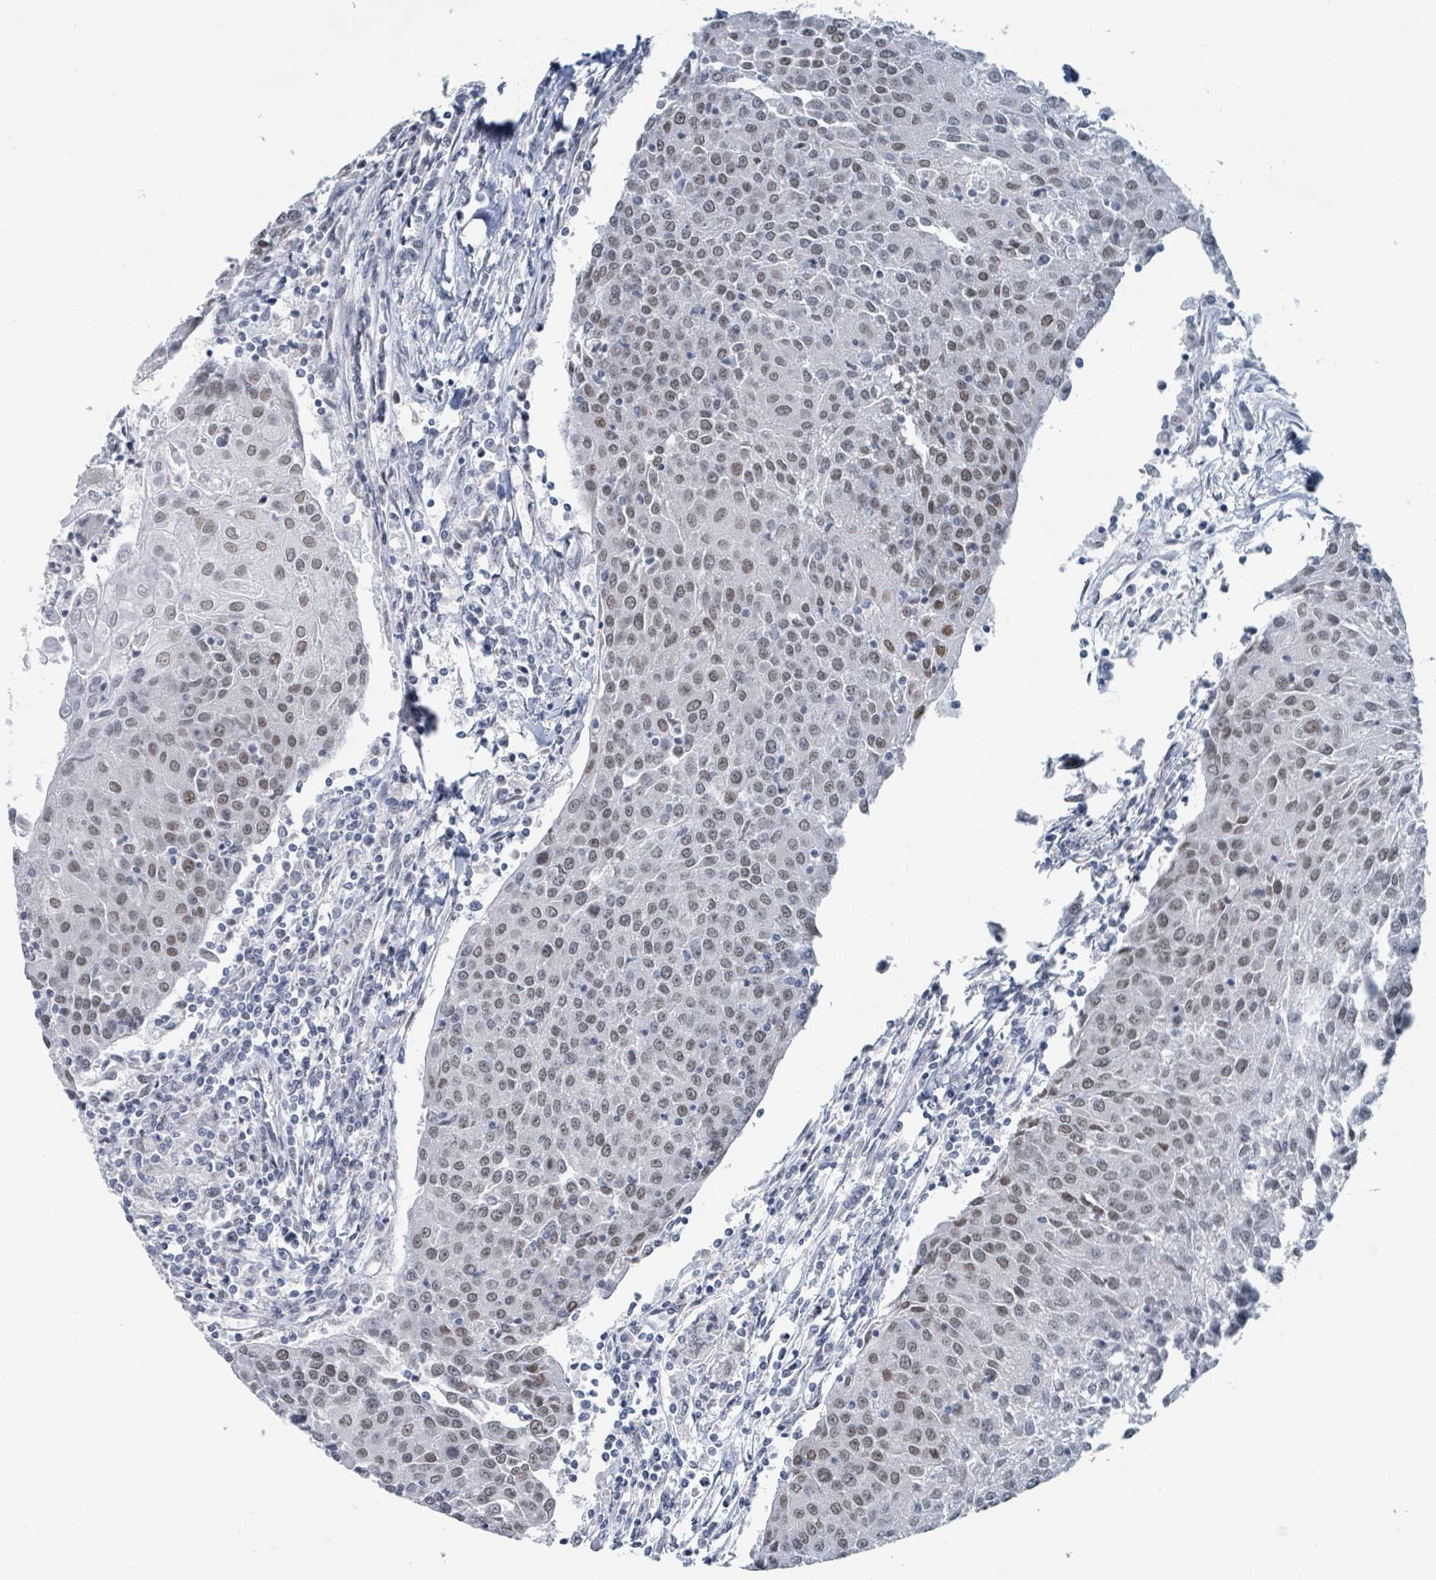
{"staining": {"intensity": "weak", "quantity": "25%-75%", "location": "nuclear"}, "tissue": "urothelial cancer", "cell_type": "Tumor cells", "image_type": "cancer", "snomed": [{"axis": "morphology", "description": "Urothelial carcinoma, High grade"}, {"axis": "topography", "description": "Urinary bladder"}], "caption": "Protein staining of urothelial cancer tissue shows weak nuclear positivity in approximately 25%-75% of tumor cells.", "gene": "EHMT2", "patient": {"sex": "female", "age": 85}}